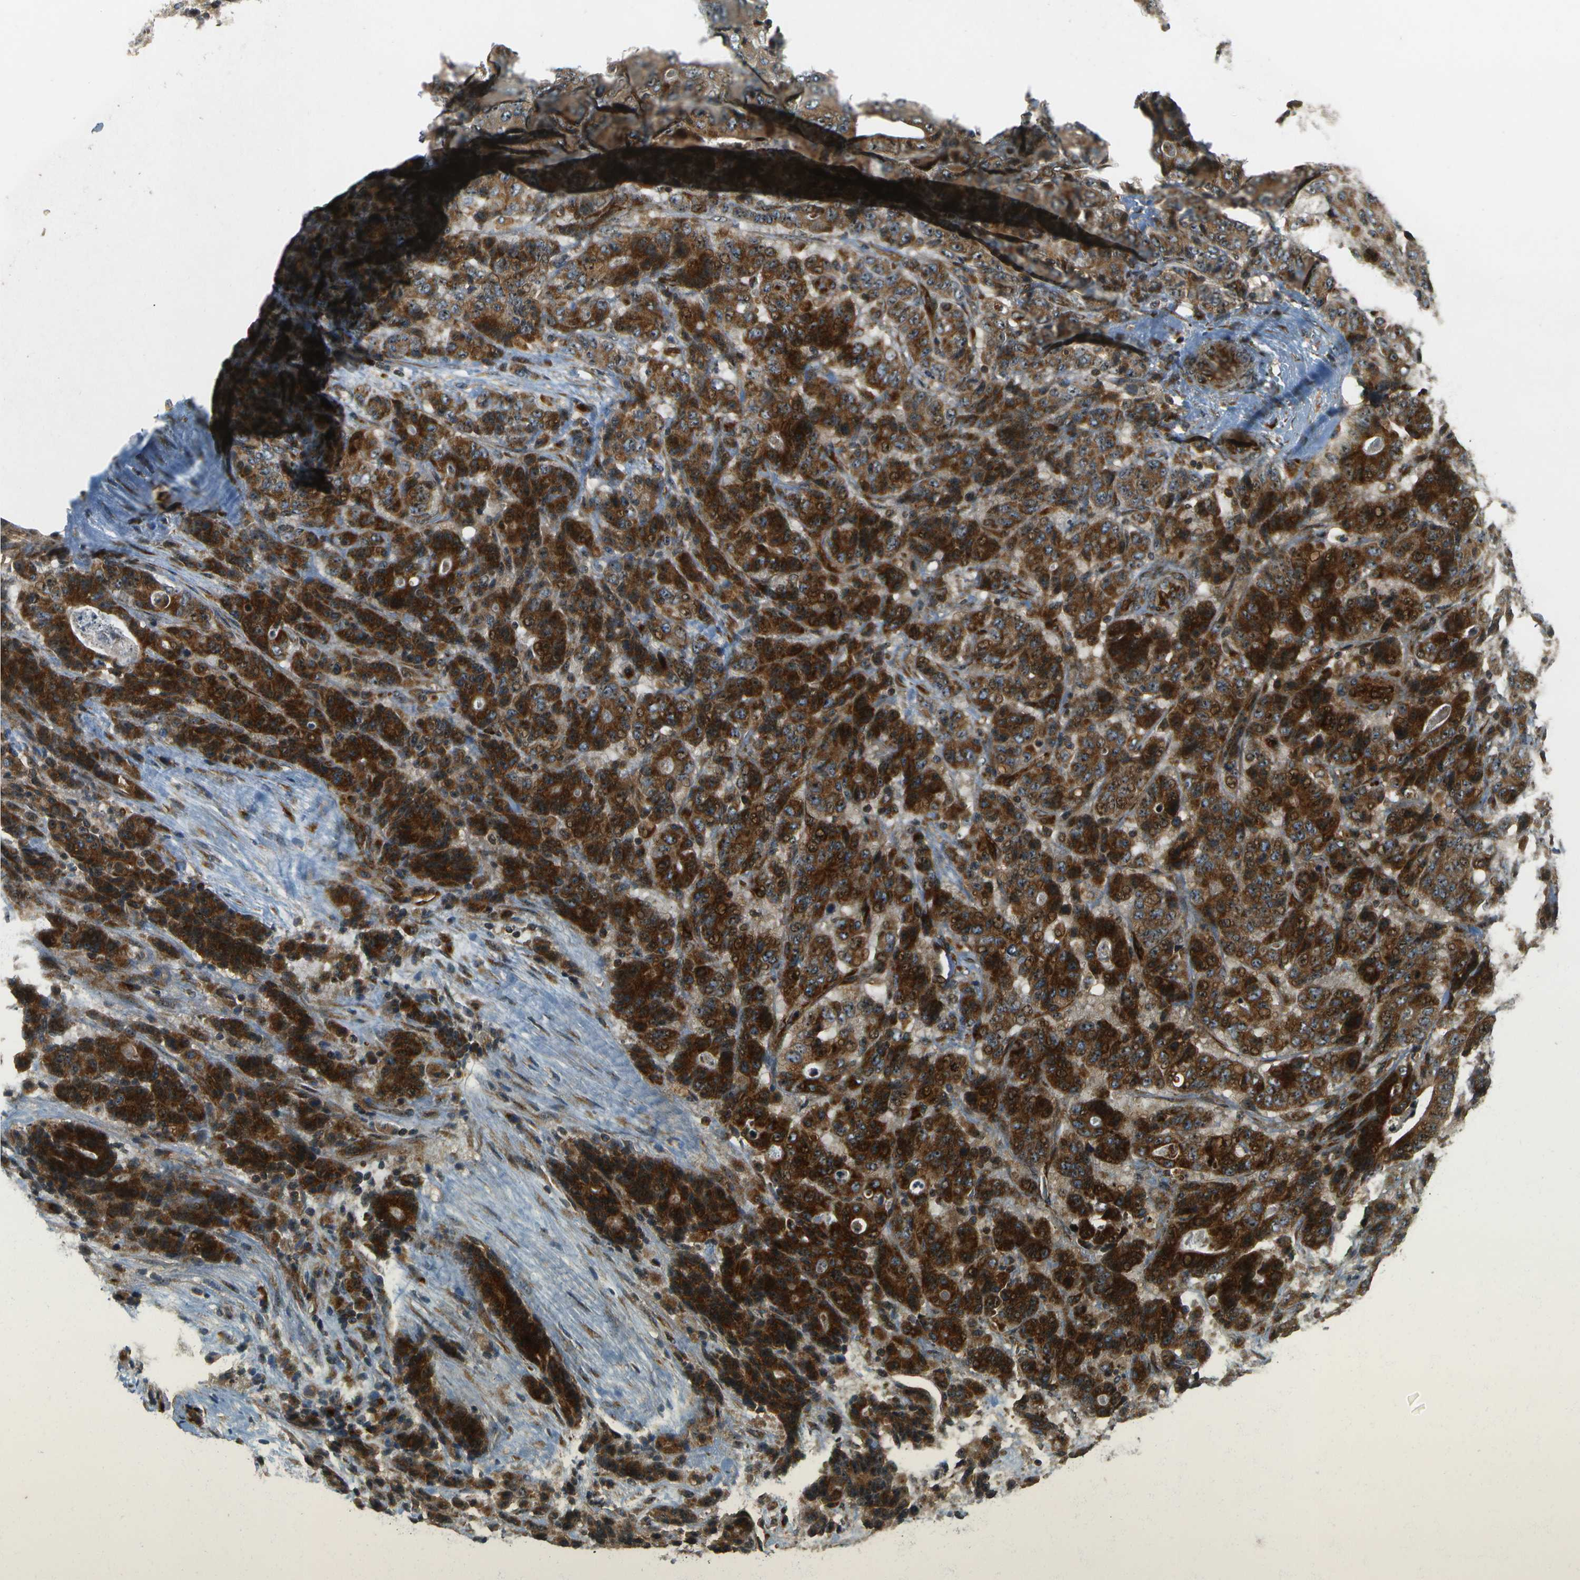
{"staining": {"intensity": "strong", "quantity": ">75%", "location": "cytoplasmic/membranous,nuclear"}, "tissue": "stomach cancer", "cell_type": "Tumor cells", "image_type": "cancer", "snomed": [{"axis": "morphology", "description": "Adenocarcinoma, NOS"}, {"axis": "topography", "description": "Stomach"}], "caption": "Immunohistochemistry image of neoplastic tissue: human stomach cancer stained using IHC exhibits high levels of strong protein expression localized specifically in the cytoplasmic/membranous and nuclear of tumor cells, appearing as a cytoplasmic/membranous and nuclear brown color.", "gene": "LRP12", "patient": {"sex": "female", "age": 73}}